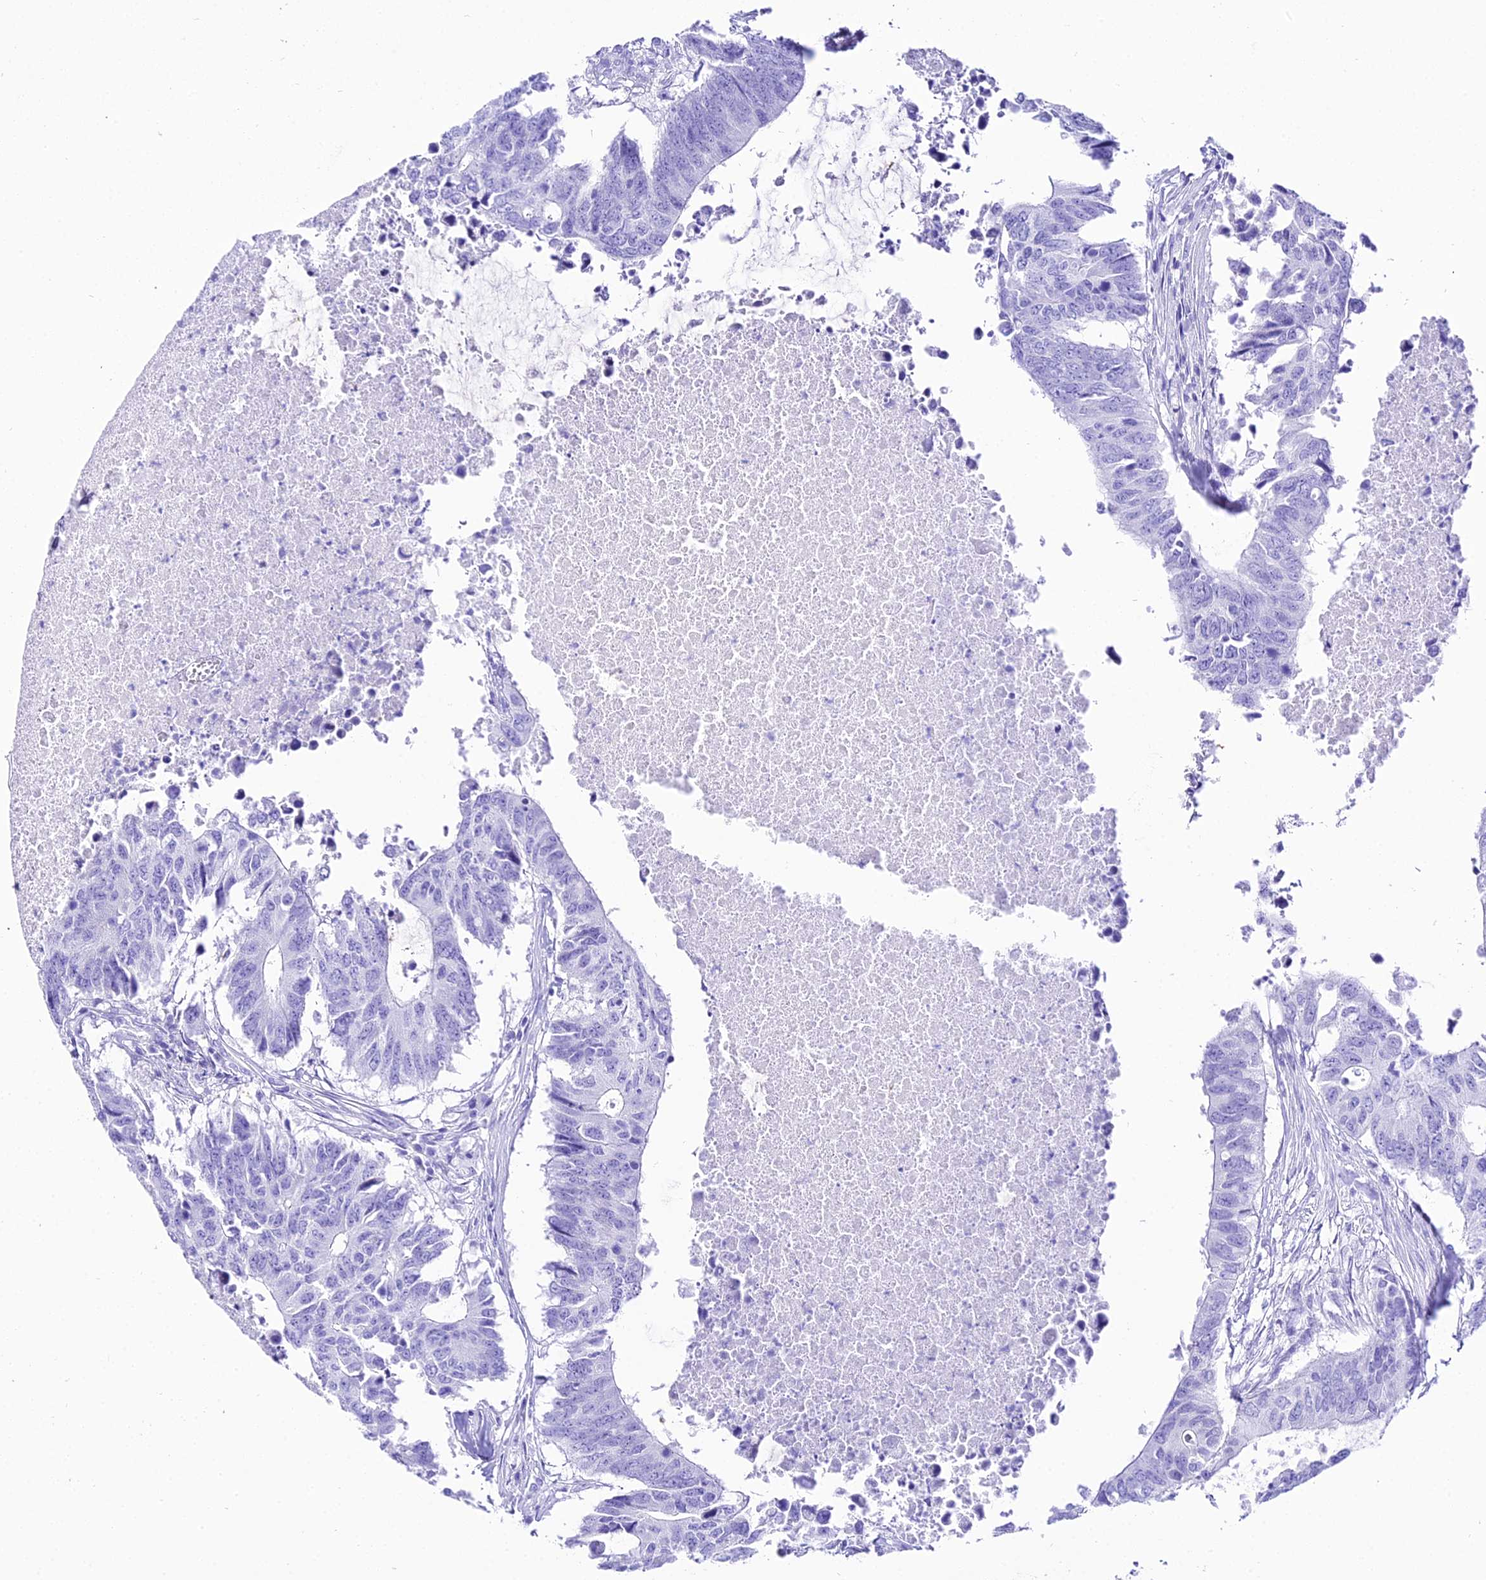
{"staining": {"intensity": "negative", "quantity": "none", "location": "none"}, "tissue": "colorectal cancer", "cell_type": "Tumor cells", "image_type": "cancer", "snomed": [{"axis": "morphology", "description": "Adenocarcinoma, NOS"}, {"axis": "topography", "description": "Colon"}], "caption": "Adenocarcinoma (colorectal) was stained to show a protein in brown. There is no significant staining in tumor cells. (Brightfield microscopy of DAB immunohistochemistry (IHC) at high magnification).", "gene": "TRMT44", "patient": {"sex": "male", "age": 71}}